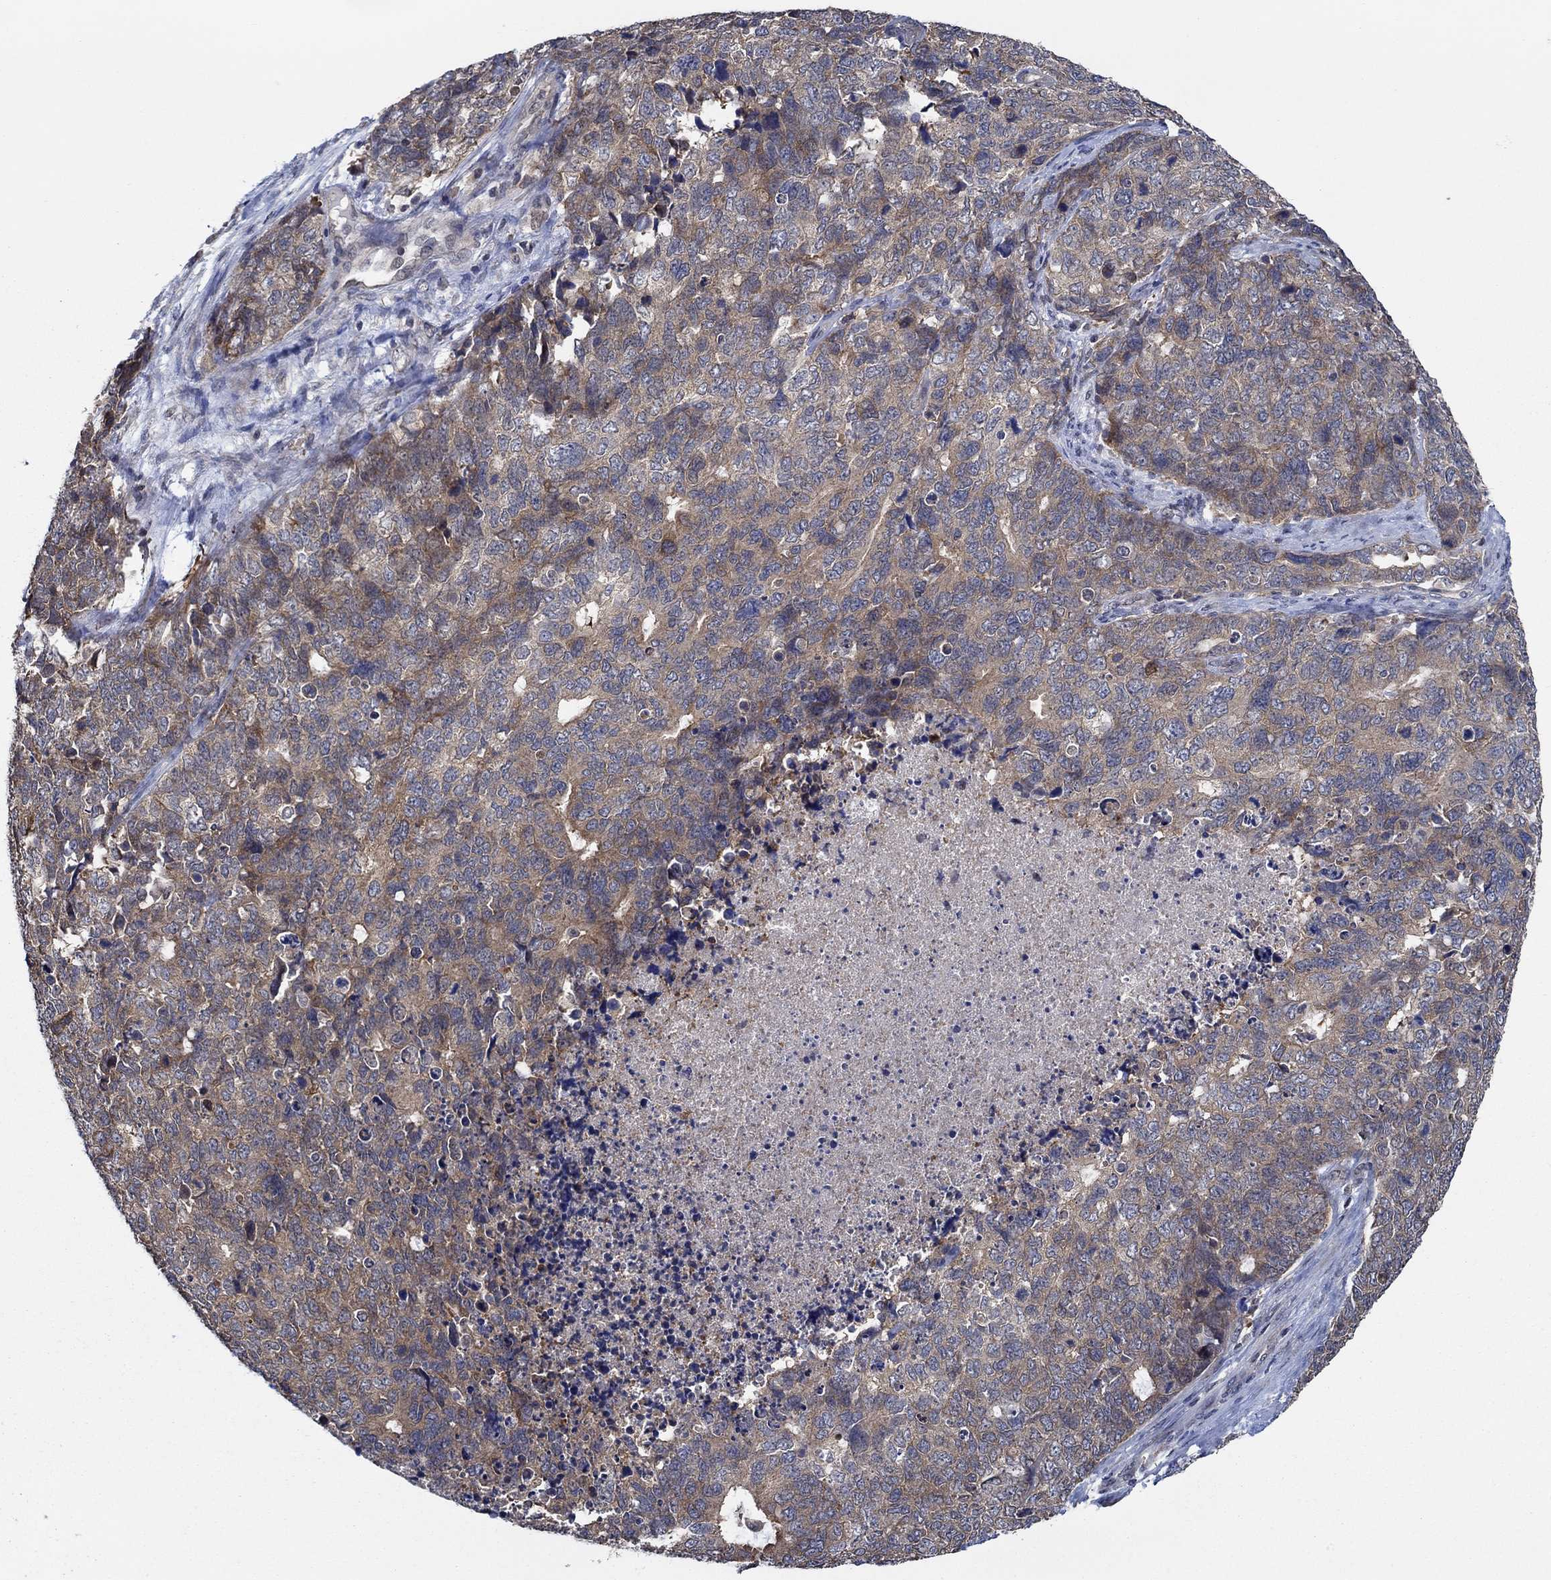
{"staining": {"intensity": "moderate", "quantity": "25%-75%", "location": "cytoplasmic/membranous"}, "tissue": "cervical cancer", "cell_type": "Tumor cells", "image_type": "cancer", "snomed": [{"axis": "morphology", "description": "Squamous cell carcinoma, NOS"}, {"axis": "topography", "description": "Cervix"}], "caption": "Immunohistochemical staining of human cervical squamous cell carcinoma demonstrates medium levels of moderate cytoplasmic/membranous expression in approximately 25%-75% of tumor cells.", "gene": "DACT1", "patient": {"sex": "female", "age": 63}}